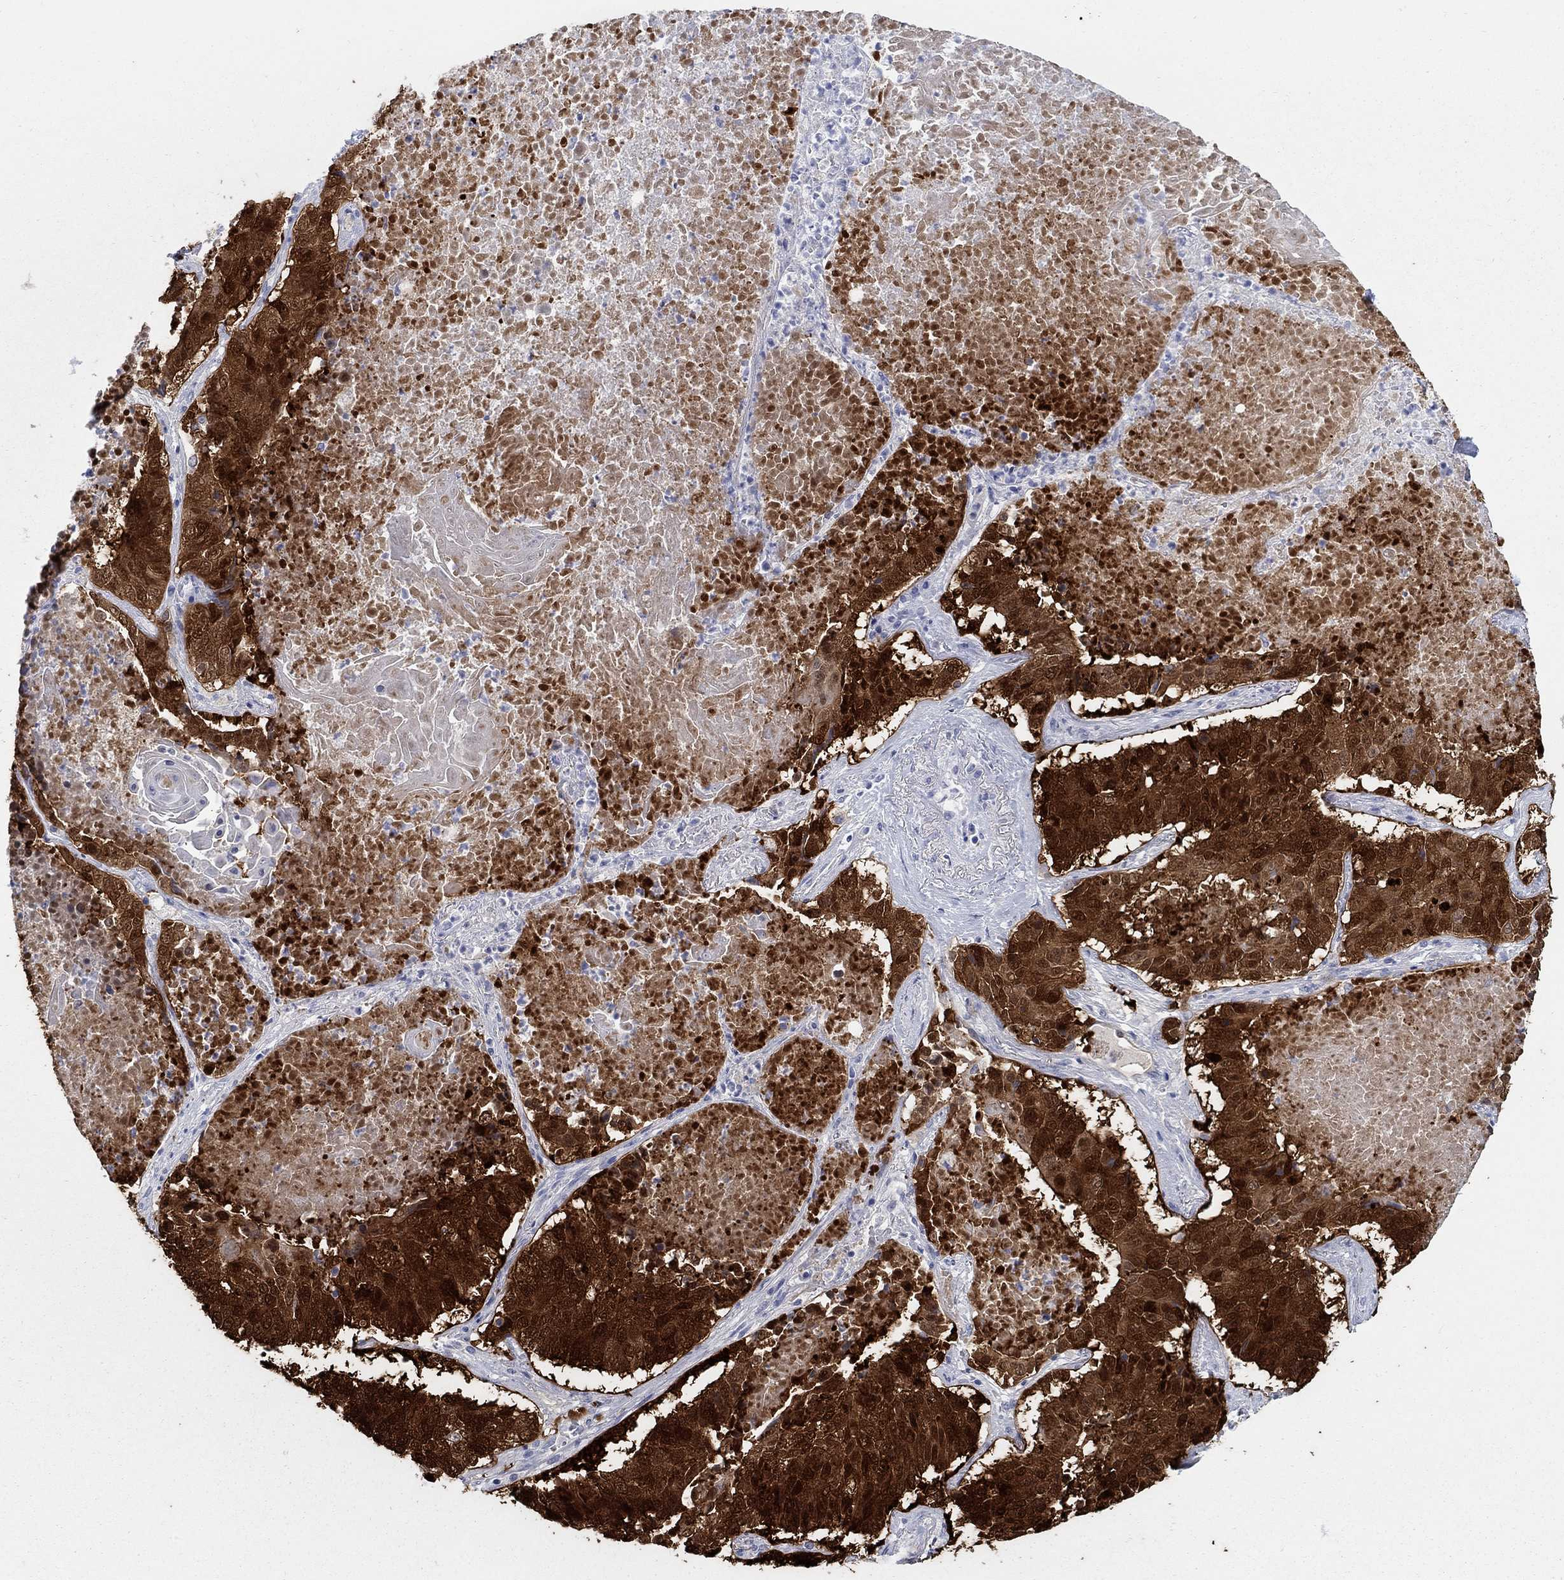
{"staining": {"intensity": "strong", "quantity": ">75%", "location": "cytoplasmic/membranous,nuclear"}, "tissue": "lung cancer", "cell_type": "Tumor cells", "image_type": "cancer", "snomed": [{"axis": "morphology", "description": "Squamous cell carcinoma, NOS"}, {"axis": "topography", "description": "Lung"}], "caption": "About >75% of tumor cells in human lung squamous cell carcinoma exhibit strong cytoplasmic/membranous and nuclear protein staining as visualized by brown immunohistochemical staining.", "gene": "AKR1C2", "patient": {"sex": "male", "age": 64}}